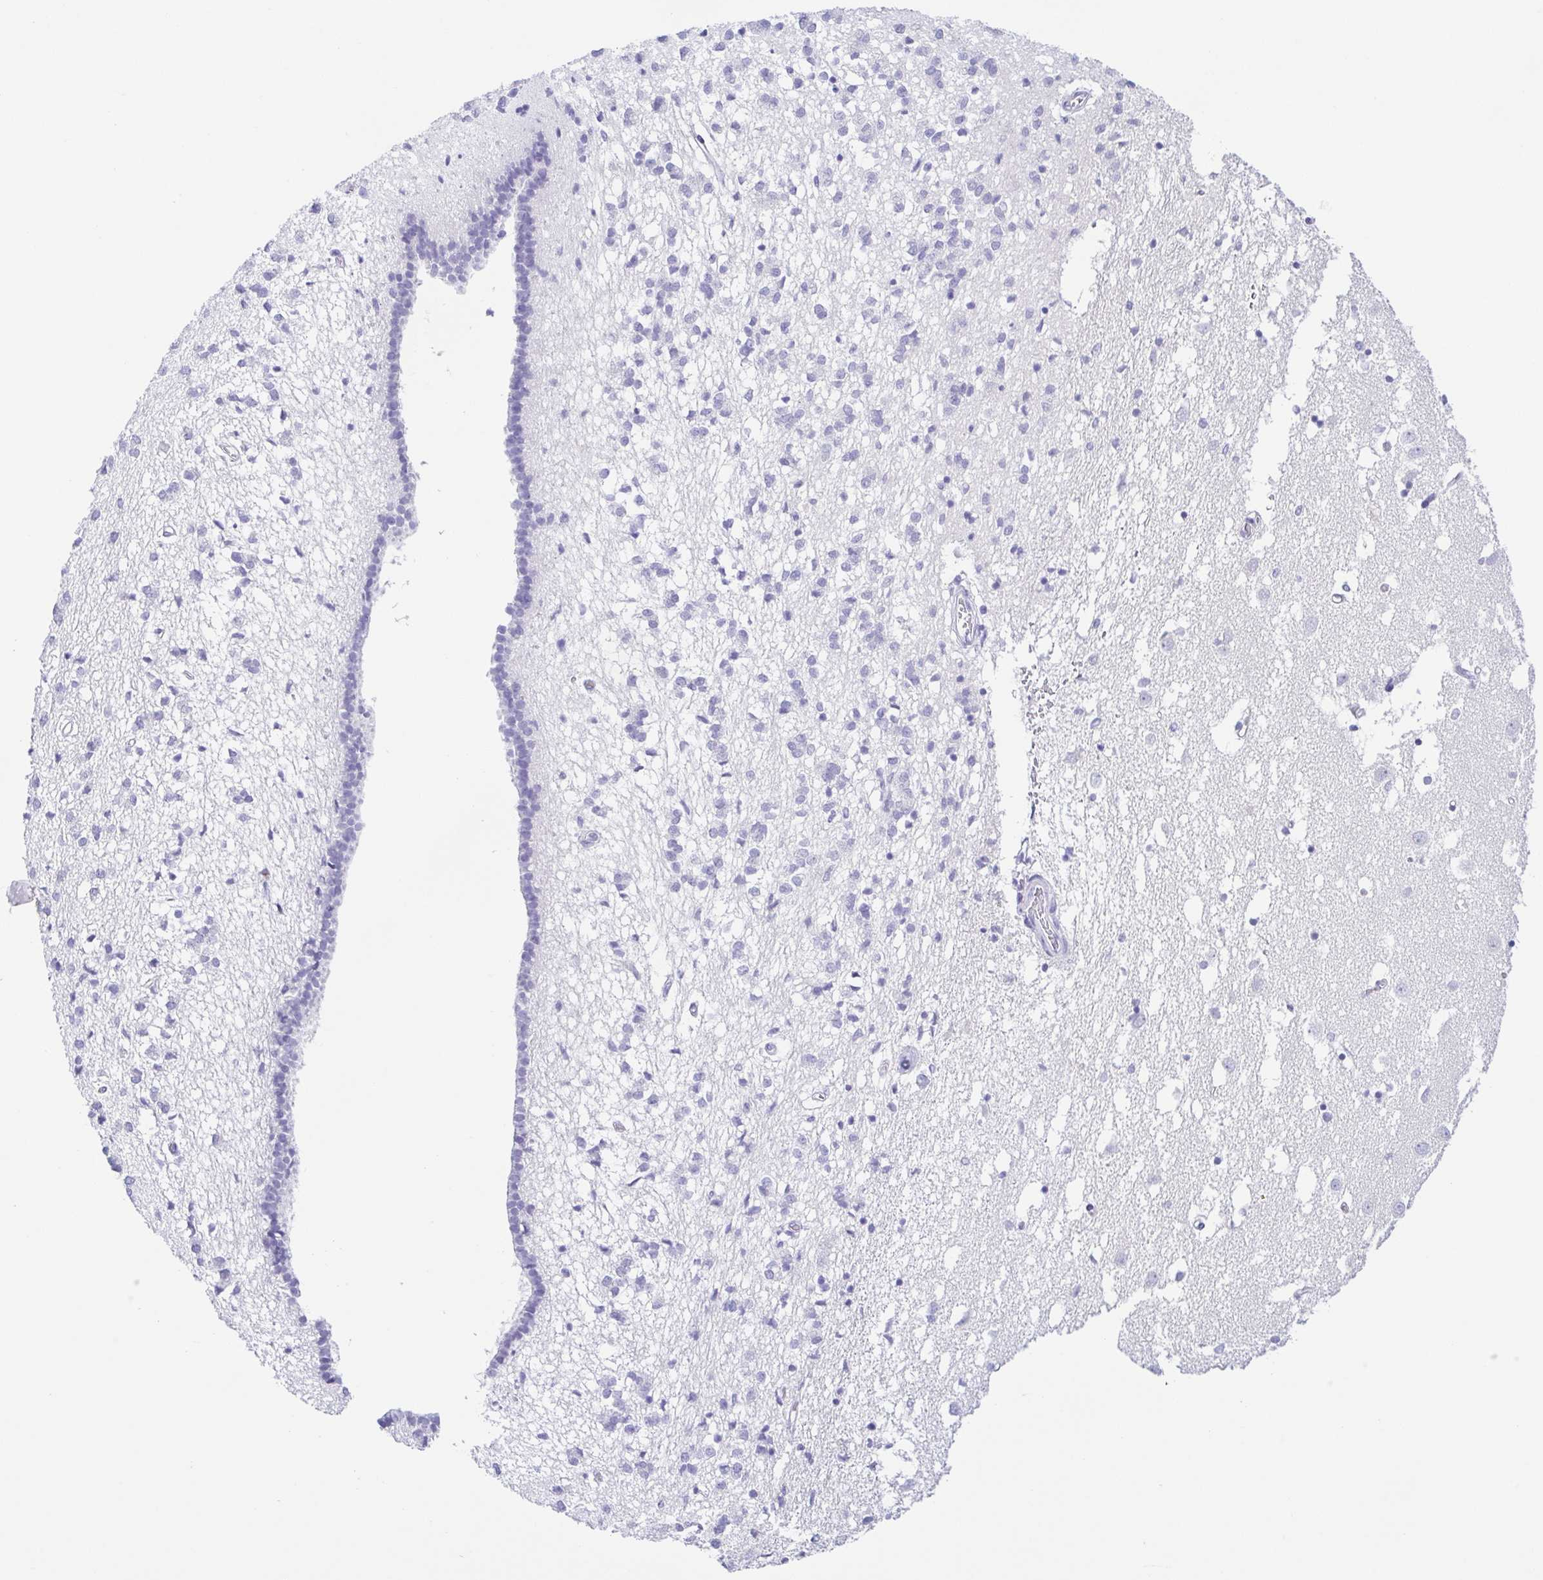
{"staining": {"intensity": "negative", "quantity": "none", "location": "none"}, "tissue": "caudate", "cell_type": "Glial cells", "image_type": "normal", "snomed": [{"axis": "morphology", "description": "Normal tissue, NOS"}, {"axis": "topography", "description": "Lateral ventricle wall"}], "caption": "Immunohistochemistry (IHC) of normal human caudate demonstrates no expression in glial cells.", "gene": "A1BG", "patient": {"sex": "male", "age": 70}}